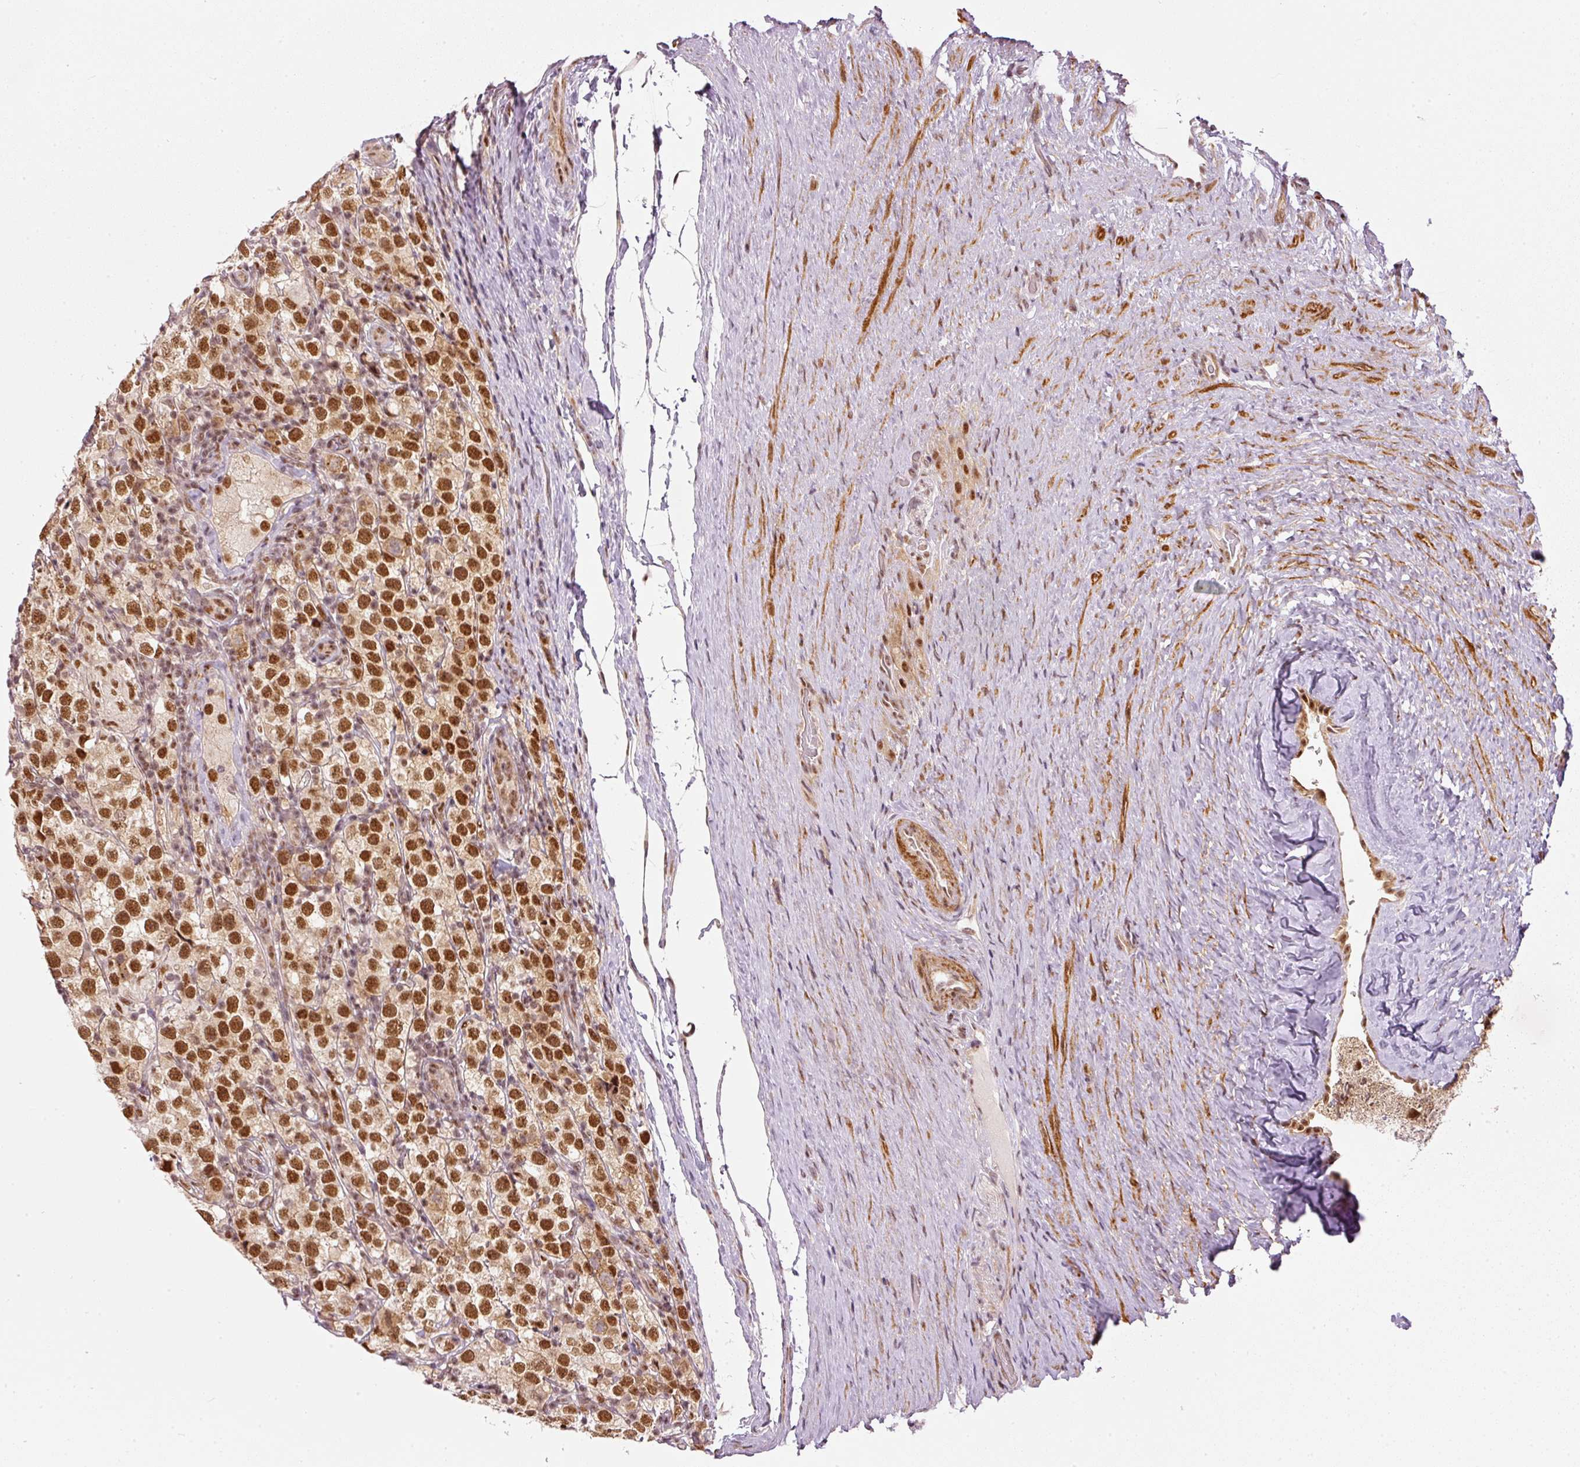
{"staining": {"intensity": "moderate", "quantity": ">75%", "location": "nuclear"}, "tissue": "testis cancer", "cell_type": "Tumor cells", "image_type": "cancer", "snomed": [{"axis": "morphology", "description": "Seminoma, NOS"}, {"axis": "morphology", "description": "Carcinoma, Embryonal, NOS"}, {"axis": "topography", "description": "Testis"}], "caption": "Moderate nuclear staining is appreciated in approximately >75% of tumor cells in testis seminoma.", "gene": "THOC6", "patient": {"sex": "male", "age": 41}}